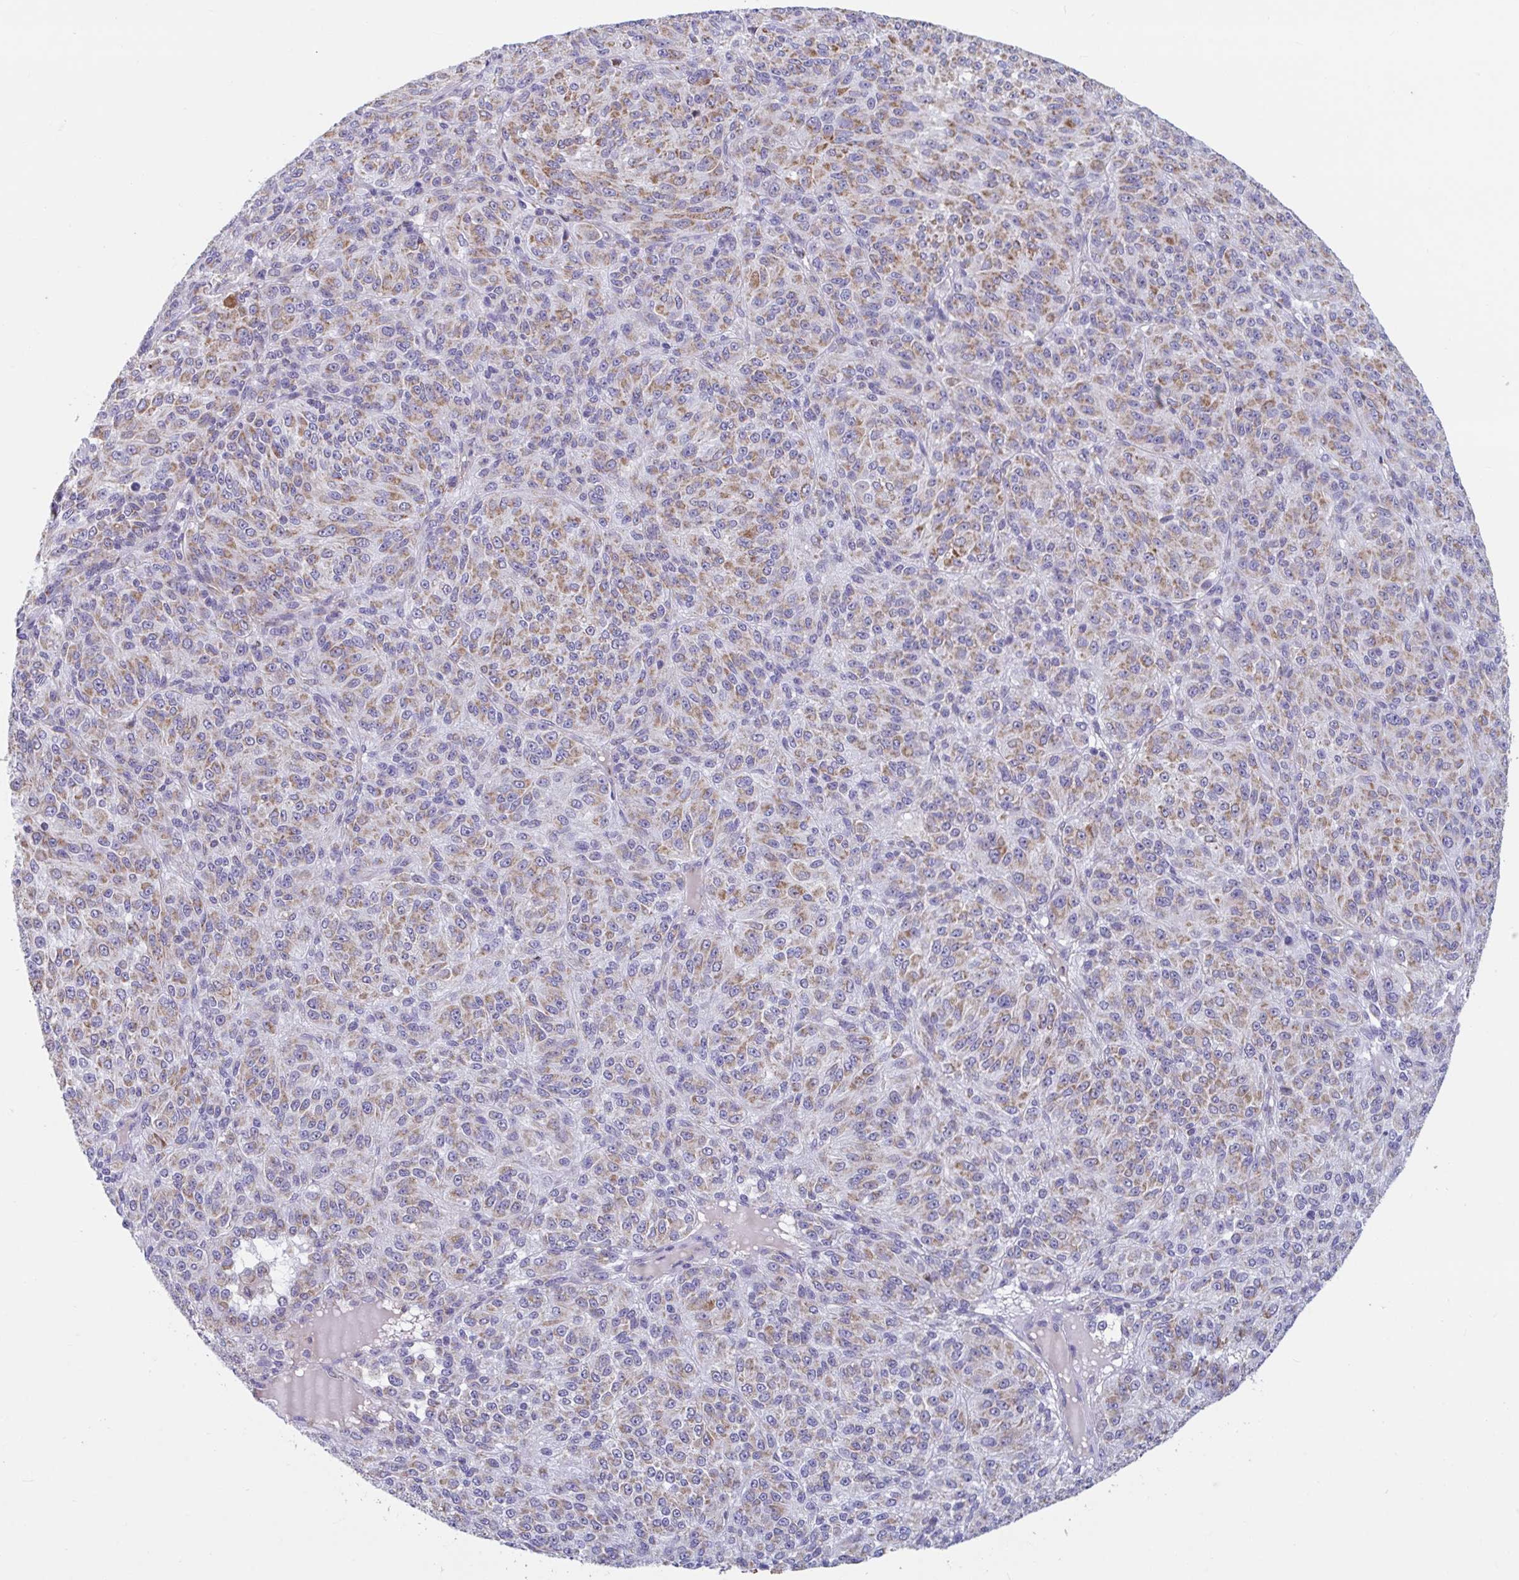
{"staining": {"intensity": "moderate", "quantity": ">75%", "location": "cytoplasmic/membranous"}, "tissue": "melanoma", "cell_type": "Tumor cells", "image_type": "cancer", "snomed": [{"axis": "morphology", "description": "Malignant melanoma, Metastatic site"}, {"axis": "topography", "description": "Brain"}], "caption": "IHC staining of malignant melanoma (metastatic site), which shows medium levels of moderate cytoplasmic/membranous staining in about >75% of tumor cells indicating moderate cytoplasmic/membranous protein expression. The staining was performed using DAB (brown) for protein detection and nuclei were counterstained in hematoxylin (blue).", "gene": "BCAT2", "patient": {"sex": "female", "age": 56}}